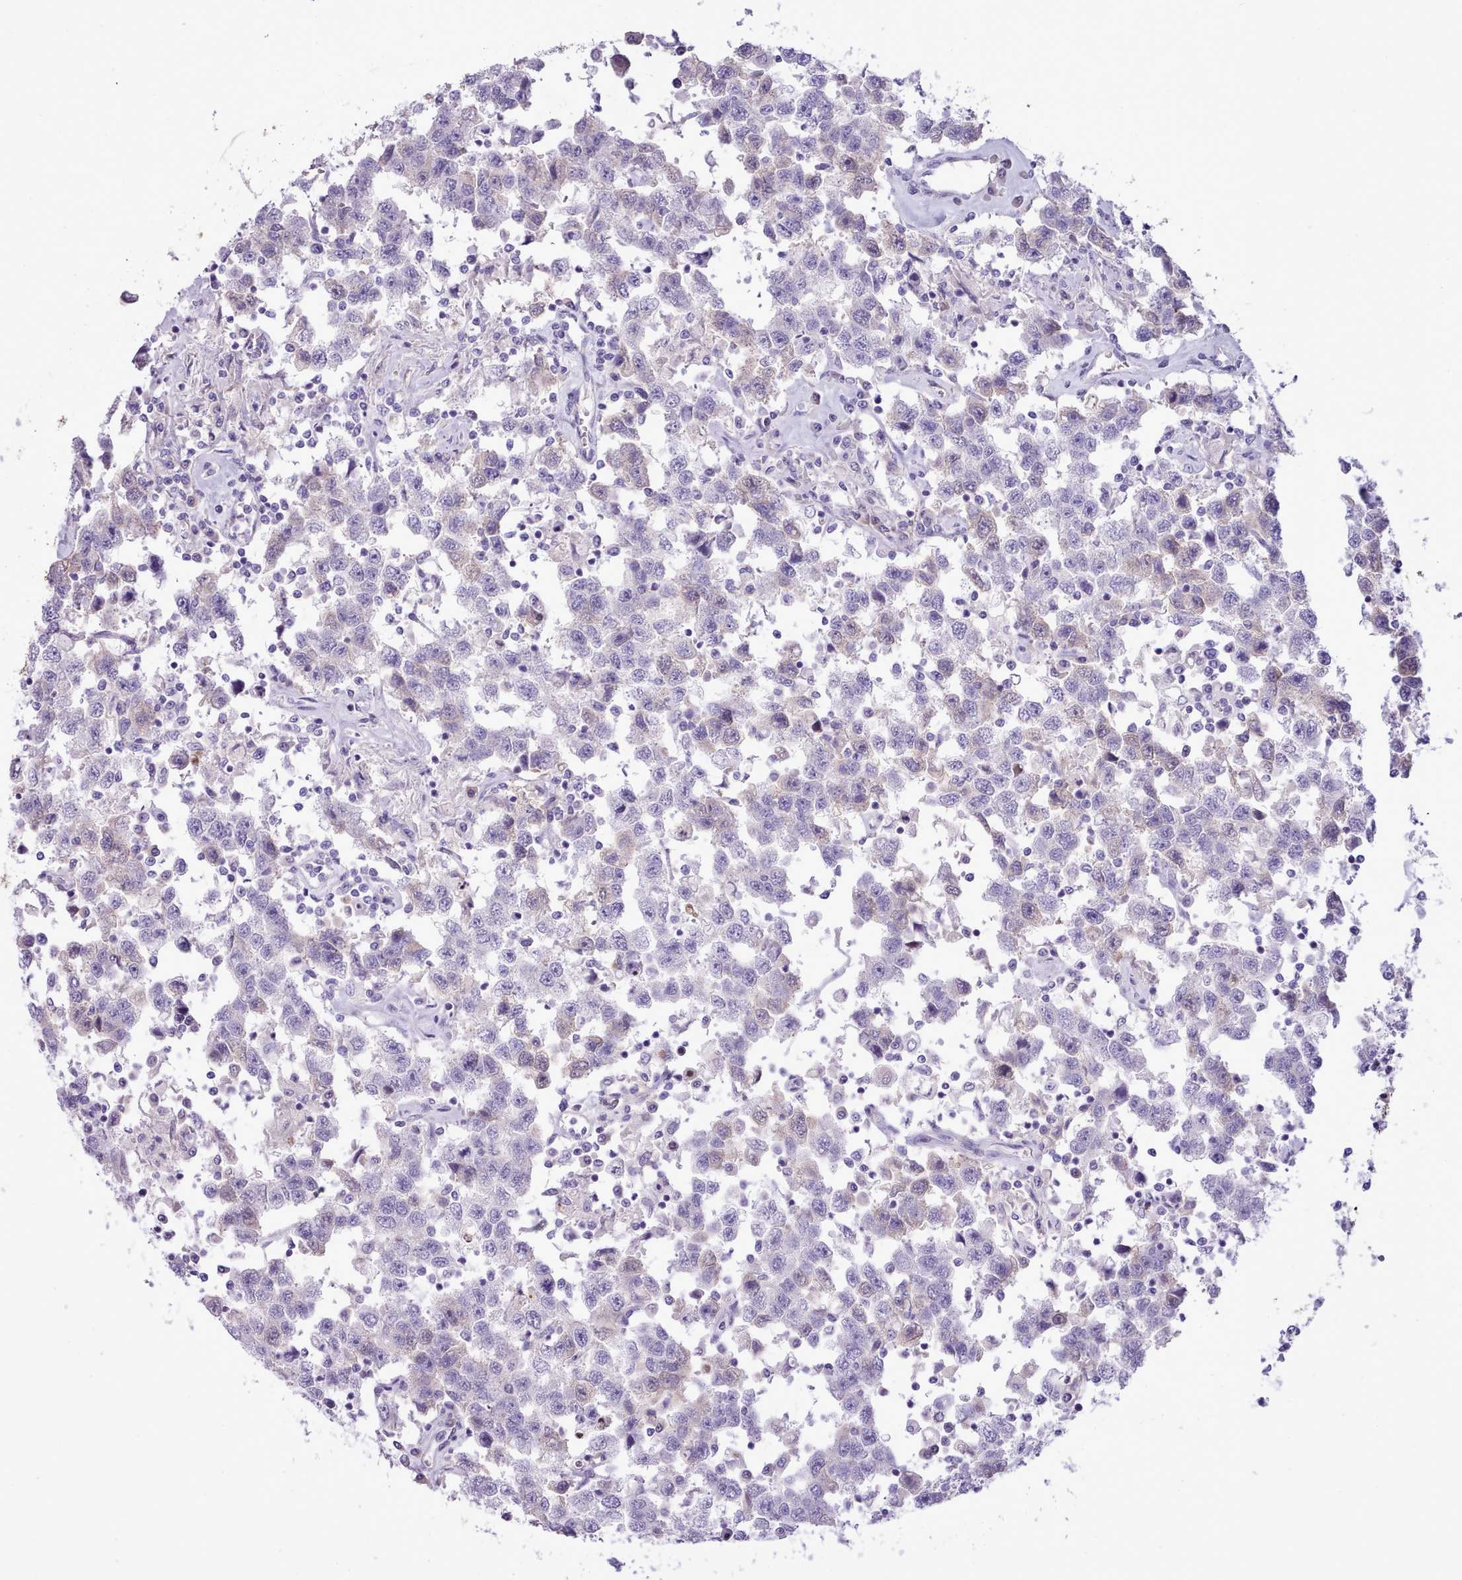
{"staining": {"intensity": "negative", "quantity": "none", "location": "none"}, "tissue": "testis cancer", "cell_type": "Tumor cells", "image_type": "cancer", "snomed": [{"axis": "morphology", "description": "Seminoma, NOS"}, {"axis": "topography", "description": "Testis"}], "caption": "Tumor cells are negative for protein expression in human seminoma (testis).", "gene": "CYP2A13", "patient": {"sex": "male", "age": 41}}